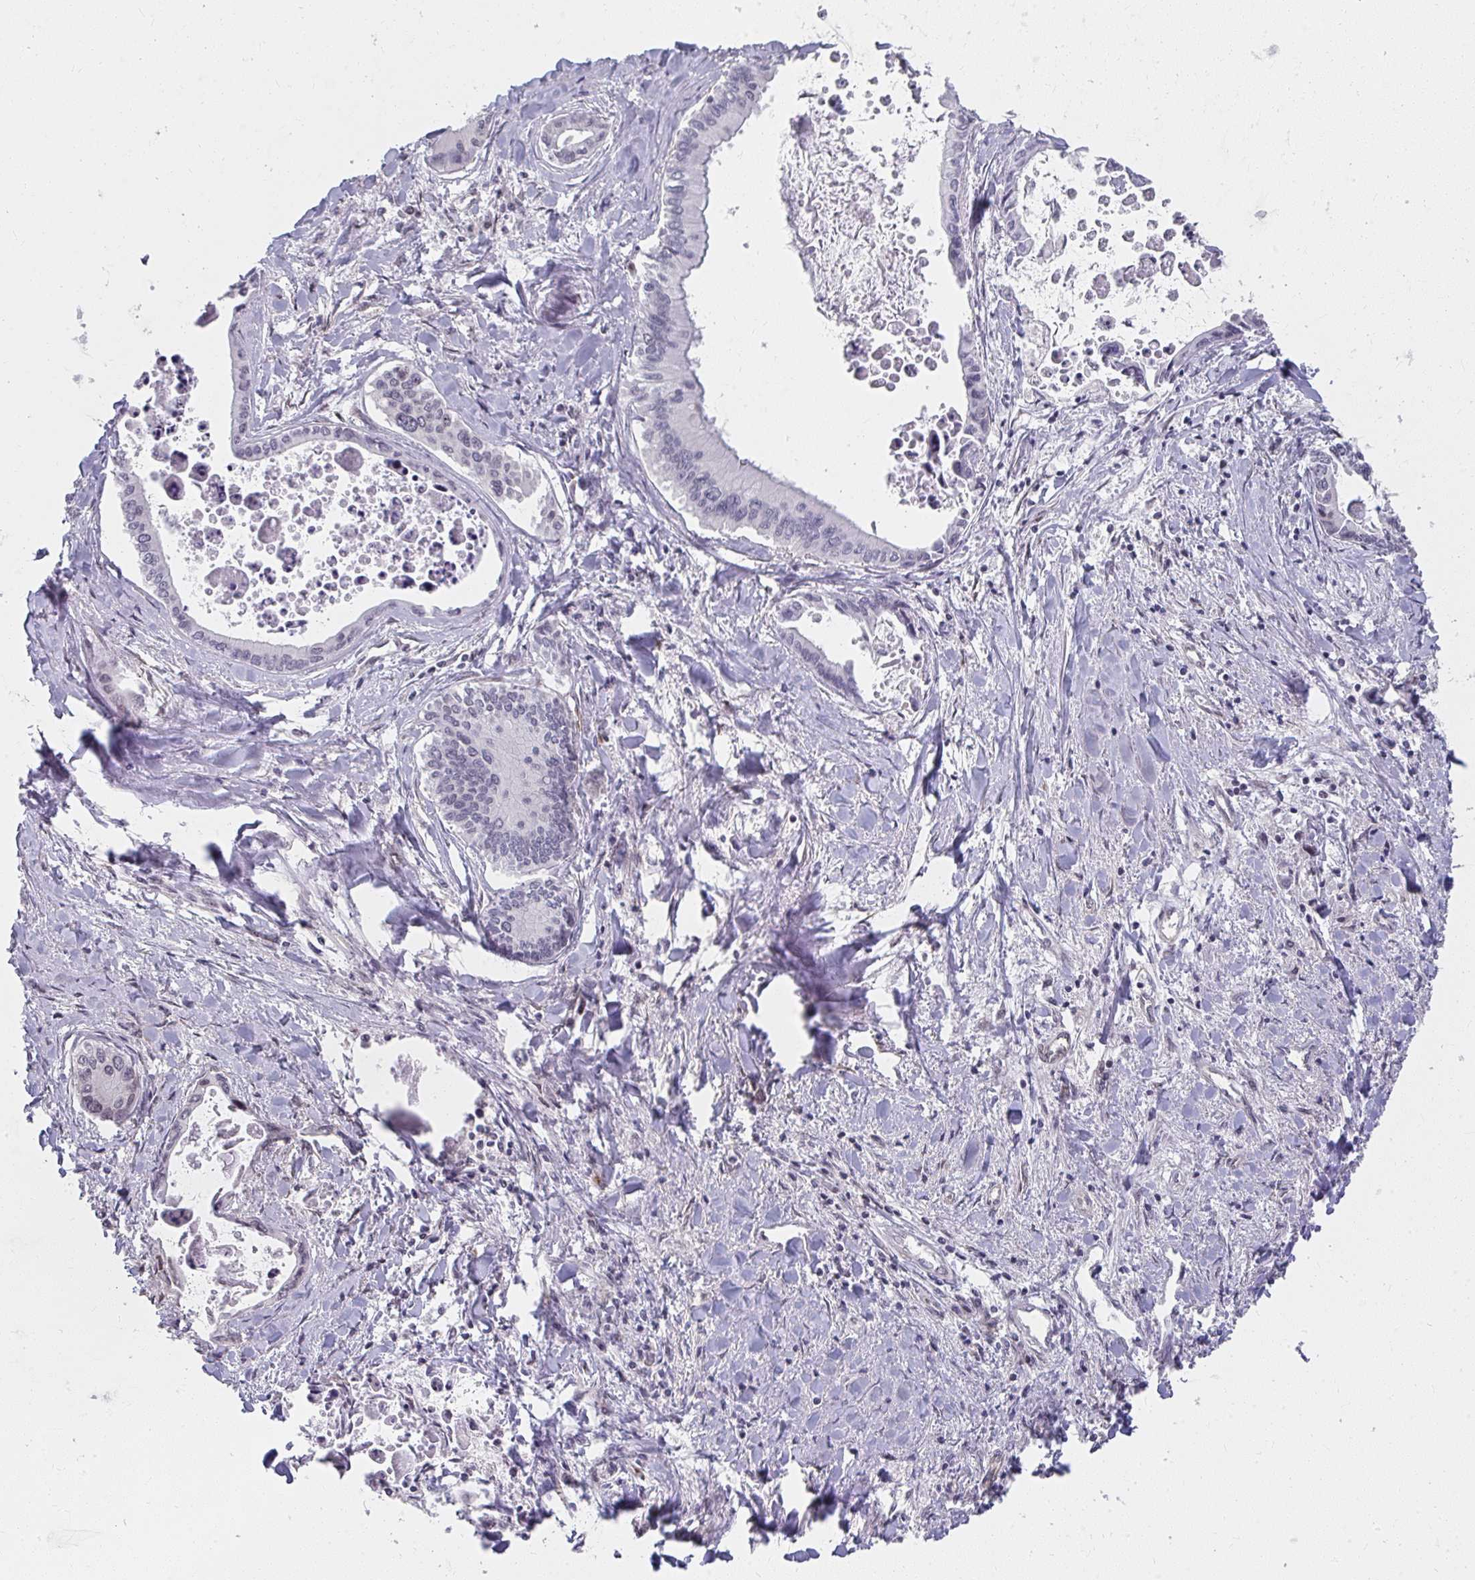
{"staining": {"intensity": "negative", "quantity": "none", "location": "none"}, "tissue": "liver cancer", "cell_type": "Tumor cells", "image_type": "cancer", "snomed": [{"axis": "morphology", "description": "Cholangiocarcinoma"}, {"axis": "topography", "description": "Liver"}], "caption": "Human liver cancer stained for a protein using immunohistochemistry exhibits no staining in tumor cells.", "gene": "SYNCRIP", "patient": {"sex": "male", "age": 66}}